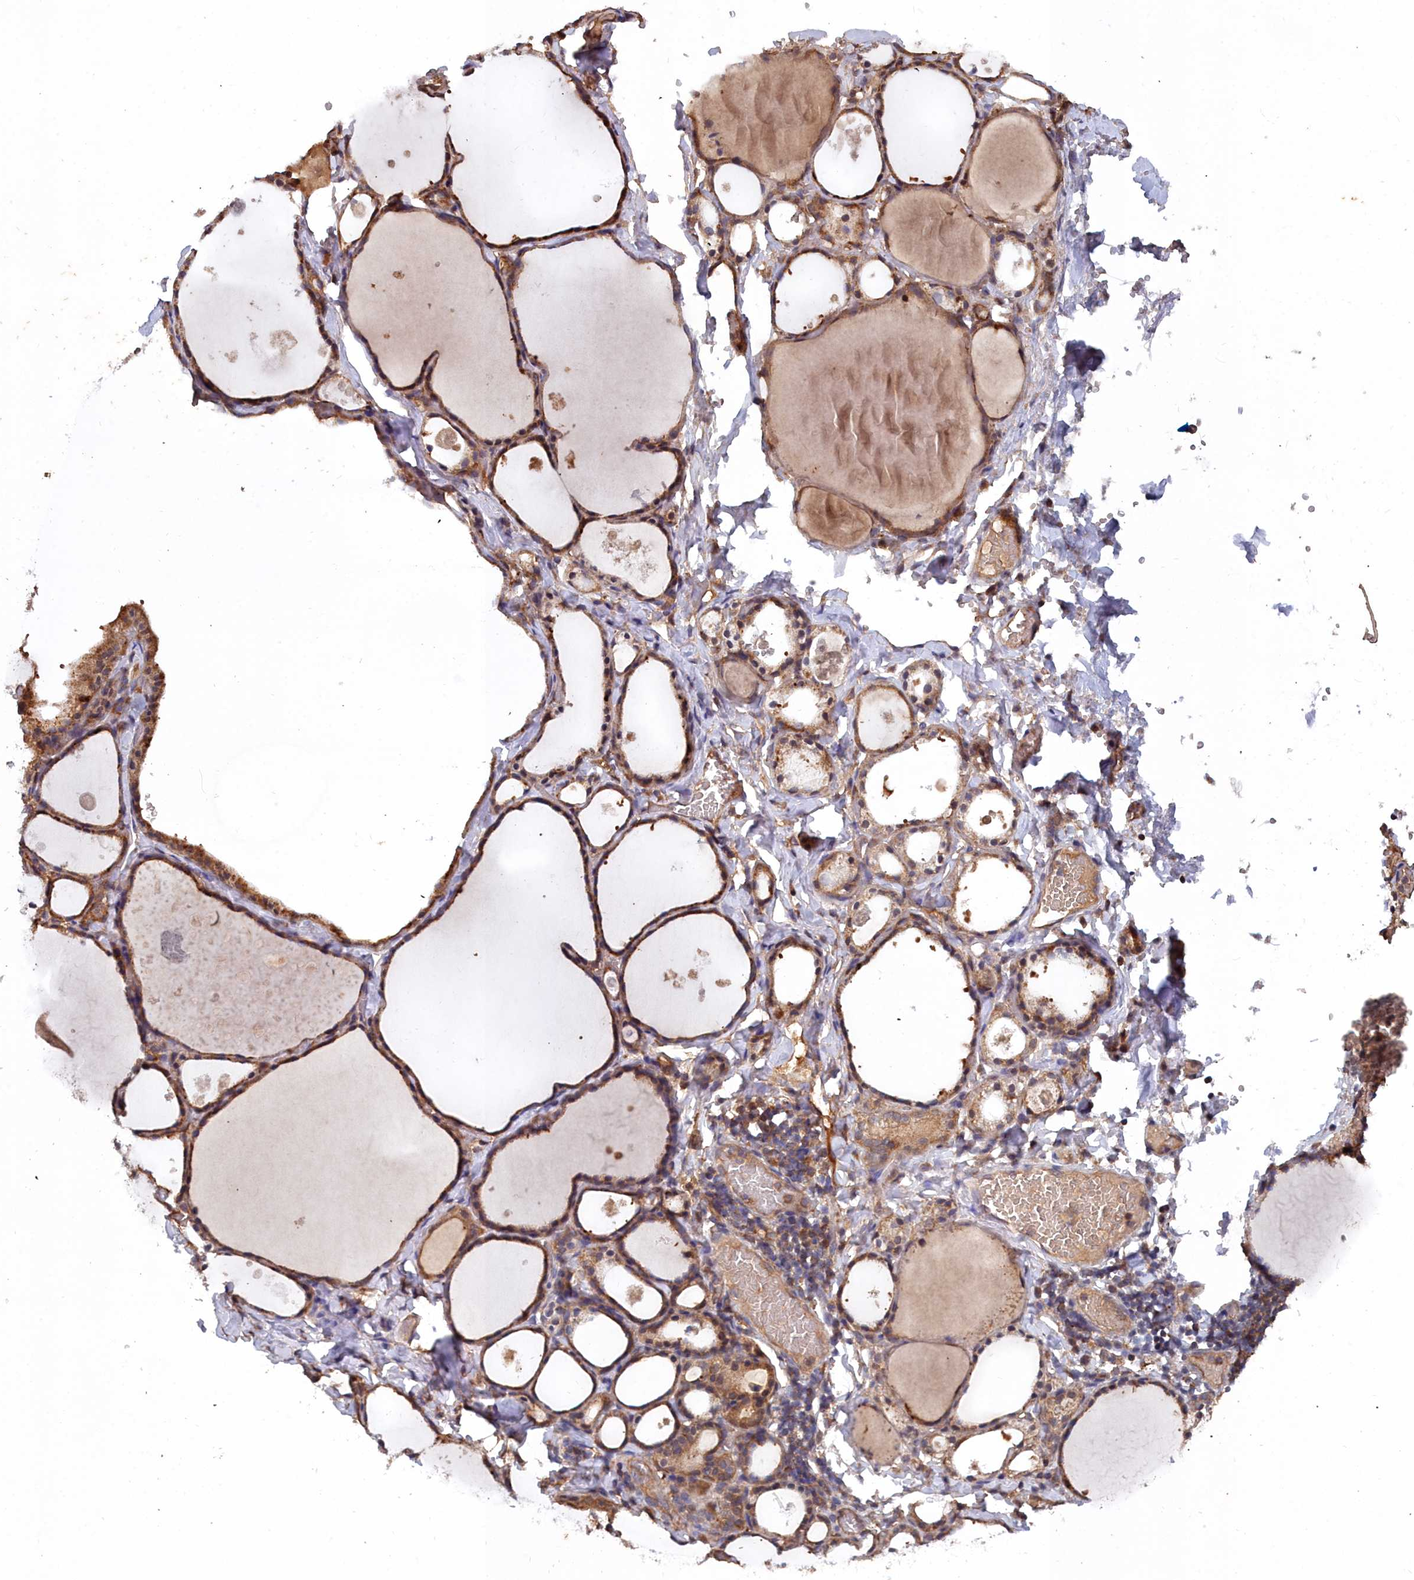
{"staining": {"intensity": "moderate", "quantity": ">75%", "location": "cytoplasmic/membranous"}, "tissue": "thyroid gland", "cell_type": "Glandular cells", "image_type": "normal", "snomed": [{"axis": "morphology", "description": "Normal tissue, NOS"}, {"axis": "topography", "description": "Thyroid gland"}], "caption": "Protein positivity by immunohistochemistry (IHC) shows moderate cytoplasmic/membranous expression in about >75% of glandular cells in normal thyroid gland.", "gene": "GFRA2", "patient": {"sex": "male", "age": 56}}